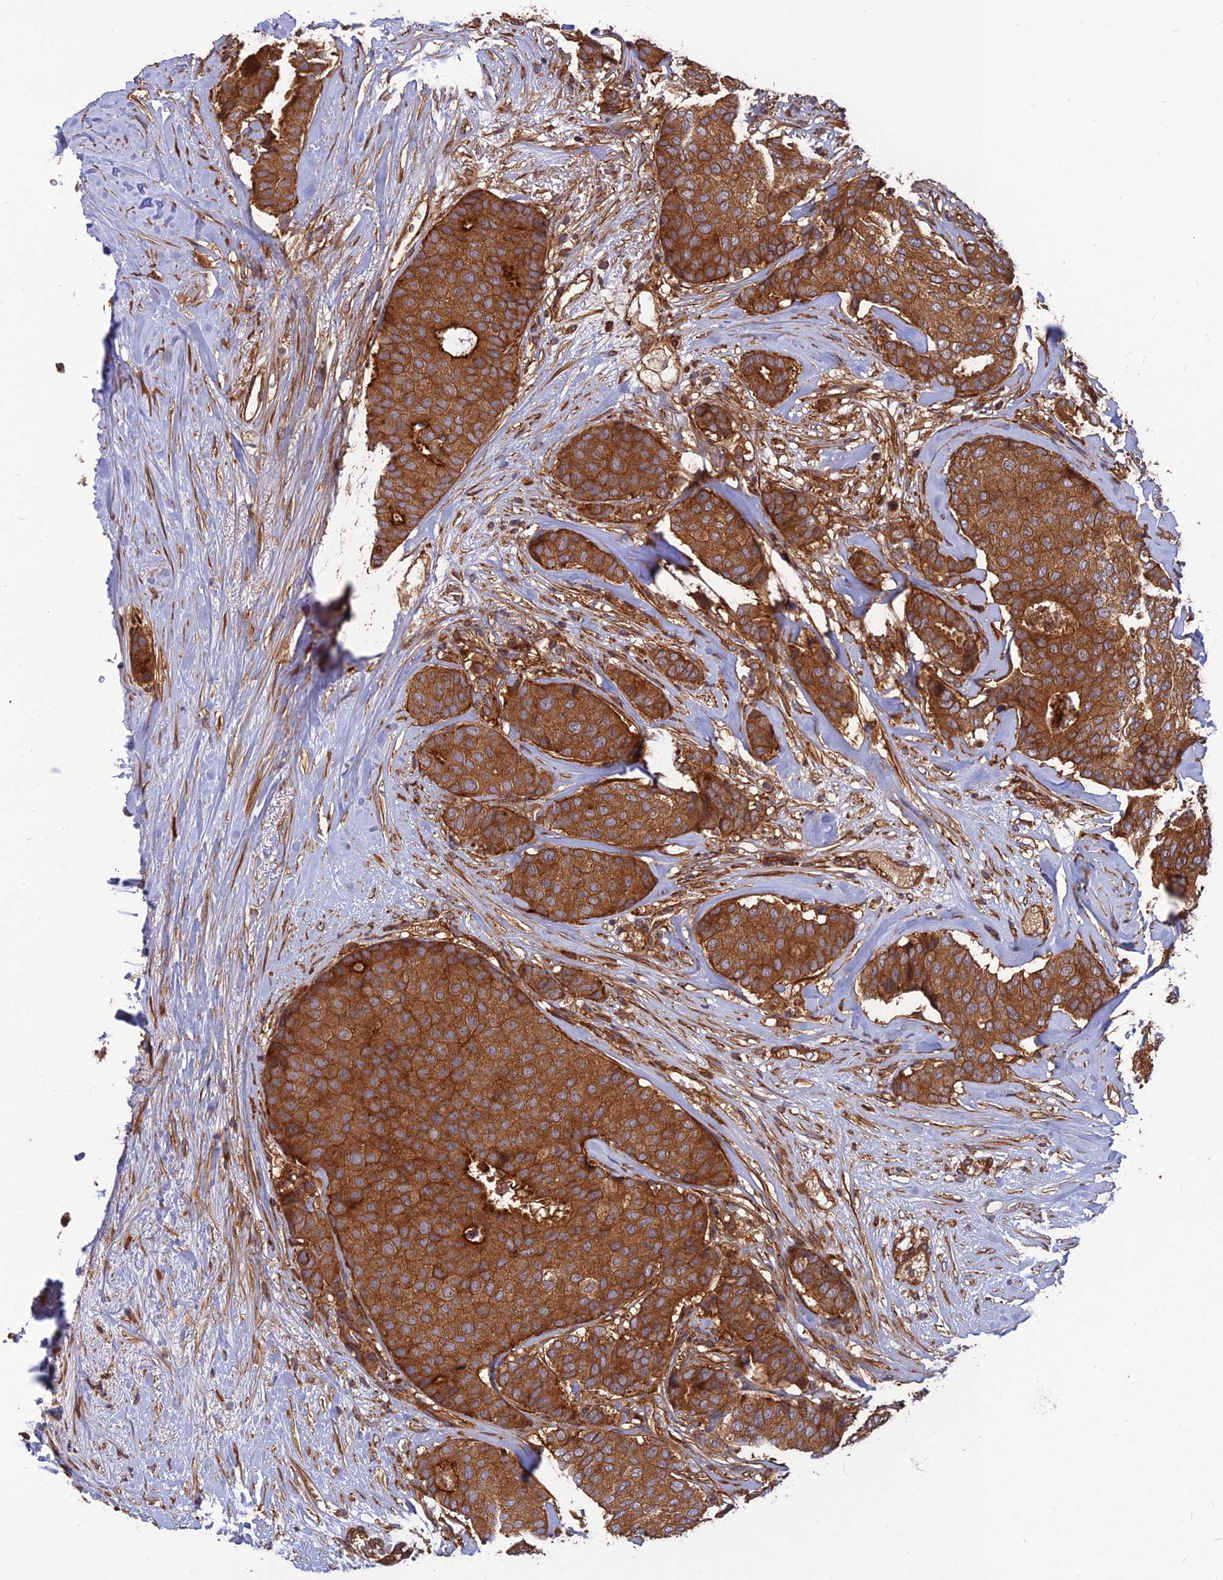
{"staining": {"intensity": "strong", "quantity": ">75%", "location": "cytoplasmic/membranous"}, "tissue": "breast cancer", "cell_type": "Tumor cells", "image_type": "cancer", "snomed": [{"axis": "morphology", "description": "Duct carcinoma"}, {"axis": "topography", "description": "Breast"}], "caption": "Human breast invasive ductal carcinoma stained with a brown dye reveals strong cytoplasmic/membranous positive positivity in about >75% of tumor cells.", "gene": "RELCH", "patient": {"sex": "female", "age": 75}}